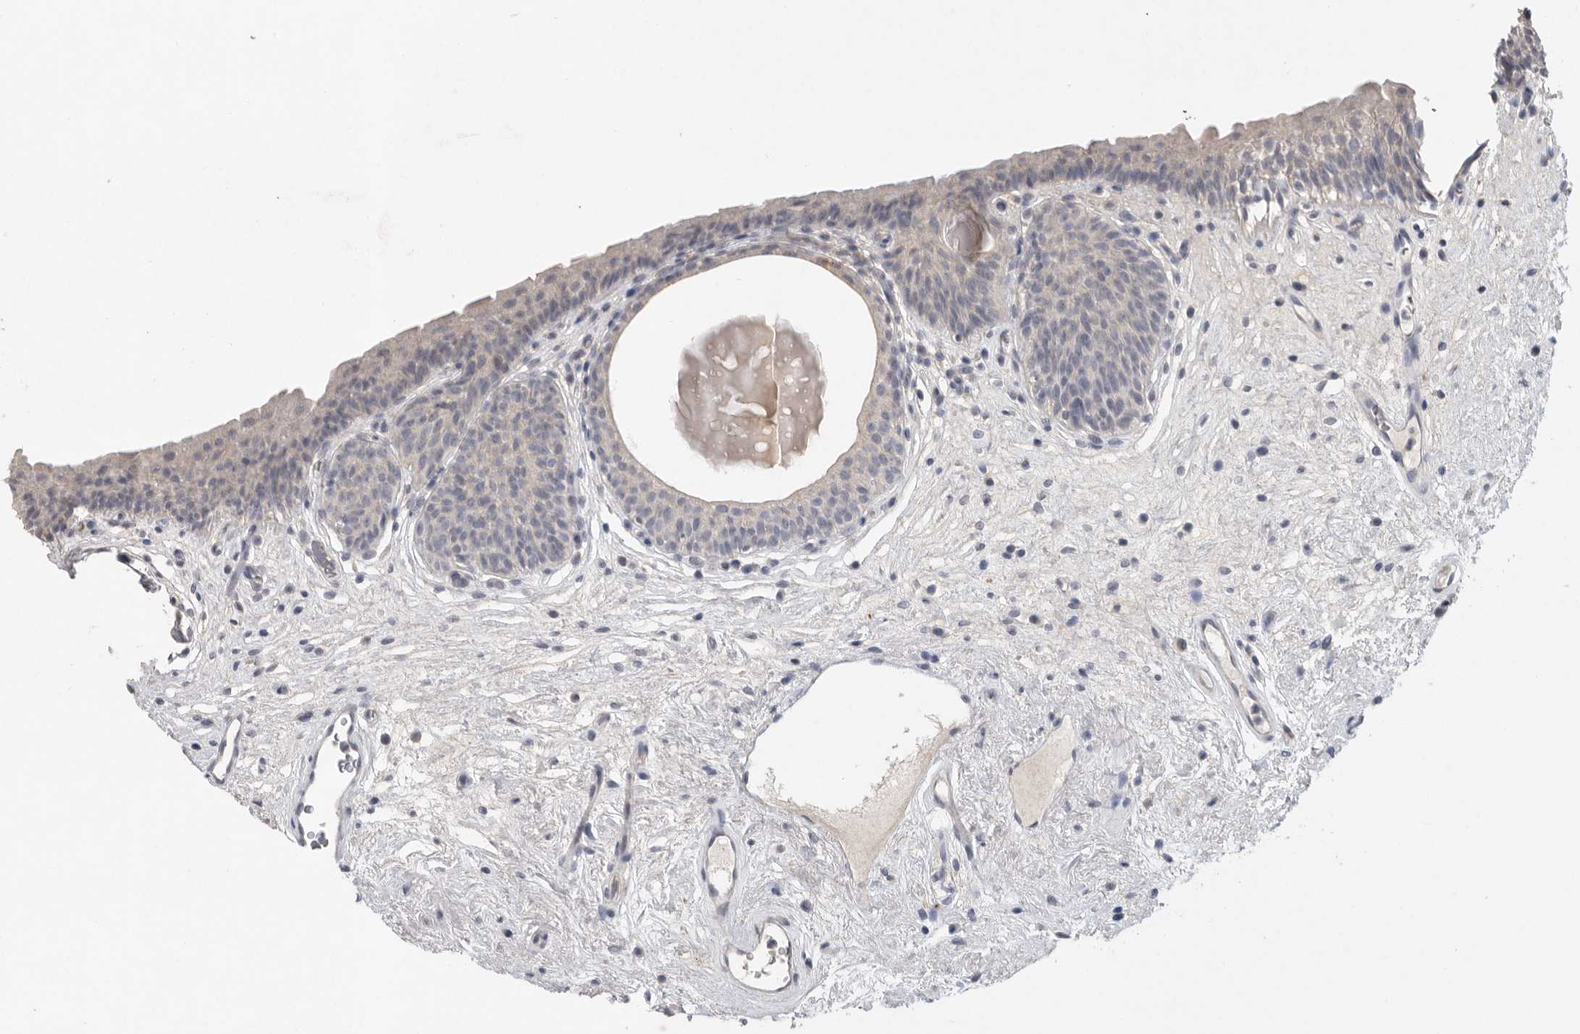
{"staining": {"intensity": "weak", "quantity": "<25%", "location": "cytoplasmic/membranous"}, "tissue": "urinary bladder", "cell_type": "Urothelial cells", "image_type": "normal", "snomed": [{"axis": "morphology", "description": "Normal tissue, NOS"}, {"axis": "topography", "description": "Urinary bladder"}], "caption": "Urothelial cells show no significant protein staining in unremarkable urinary bladder. (DAB immunohistochemistry, high magnification).", "gene": "REG4", "patient": {"sex": "male", "age": 83}}